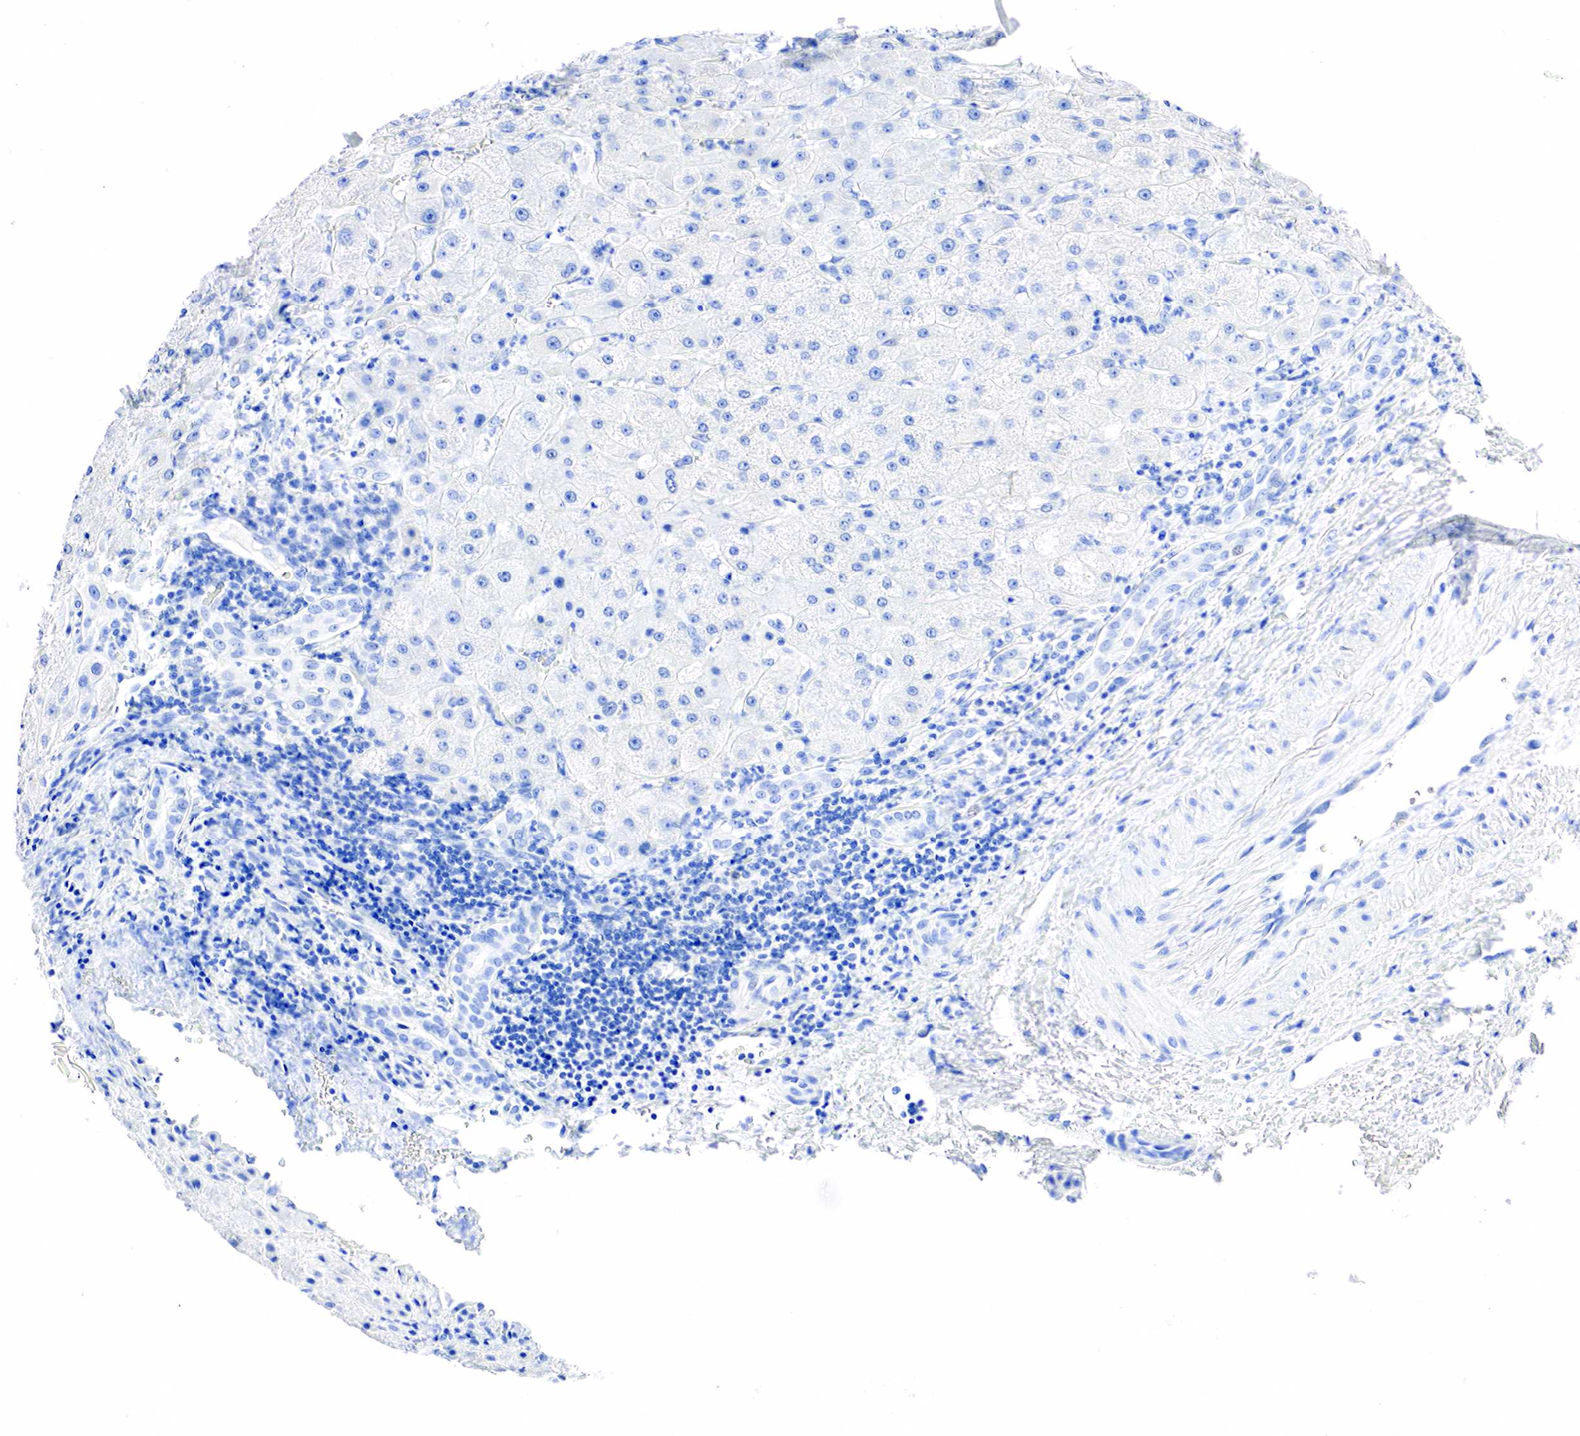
{"staining": {"intensity": "negative", "quantity": "none", "location": "none"}, "tissue": "liver cancer", "cell_type": "Tumor cells", "image_type": "cancer", "snomed": [{"axis": "morphology", "description": "Cholangiocarcinoma"}, {"axis": "topography", "description": "Liver"}], "caption": "The micrograph demonstrates no significant positivity in tumor cells of liver cholangiocarcinoma.", "gene": "PTH", "patient": {"sex": "female", "age": 79}}